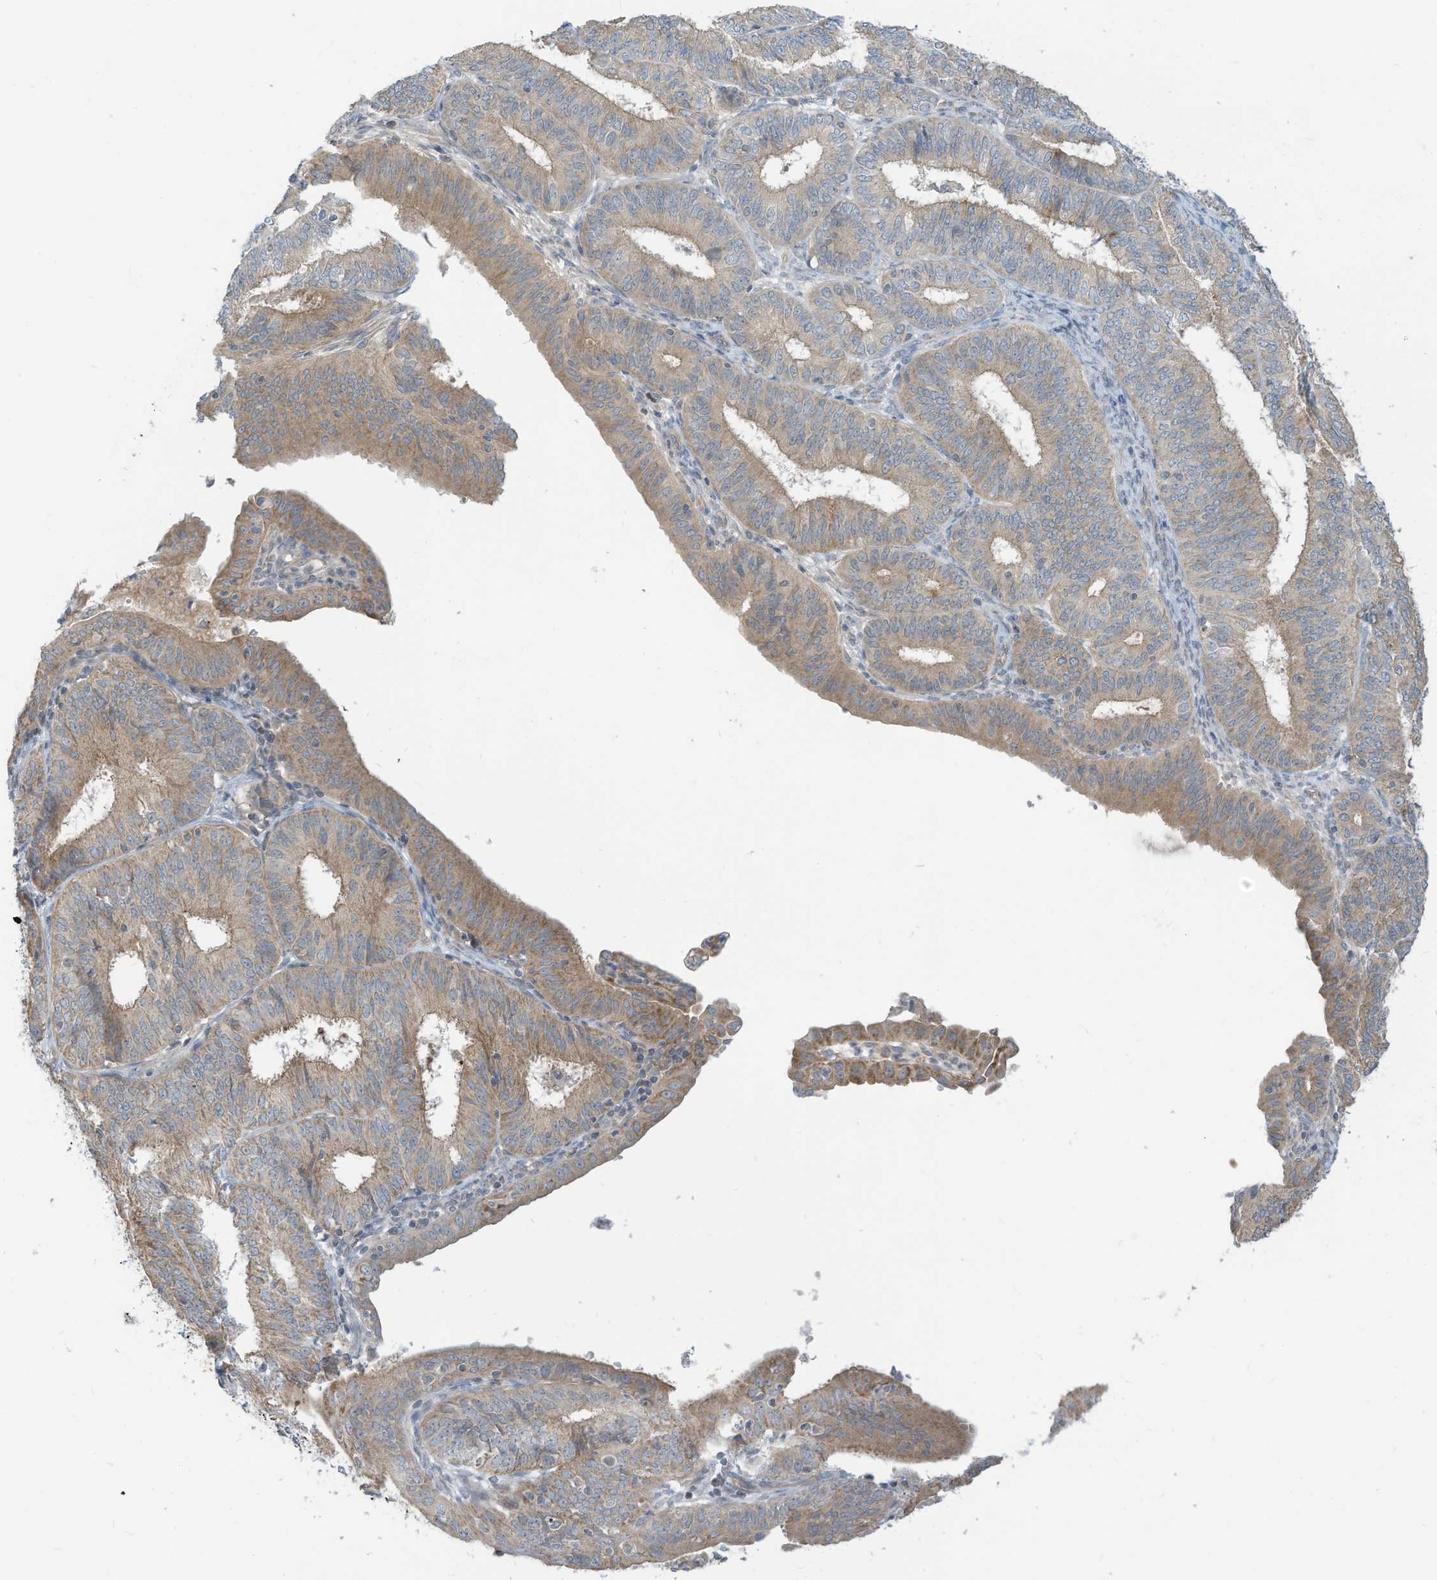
{"staining": {"intensity": "weak", "quantity": ">75%", "location": "cytoplasmic/membranous"}, "tissue": "endometrial cancer", "cell_type": "Tumor cells", "image_type": "cancer", "snomed": [{"axis": "morphology", "description": "Adenocarcinoma, NOS"}, {"axis": "topography", "description": "Endometrium"}], "caption": "Endometrial cancer tissue reveals weak cytoplasmic/membranous positivity in about >75% of tumor cells, visualized by immunohistochemistry. (IHC, brightfield microscopy, high magnification).", "gene": "SCGB1D2", "patient": {"sex": "female", "age": 51}}